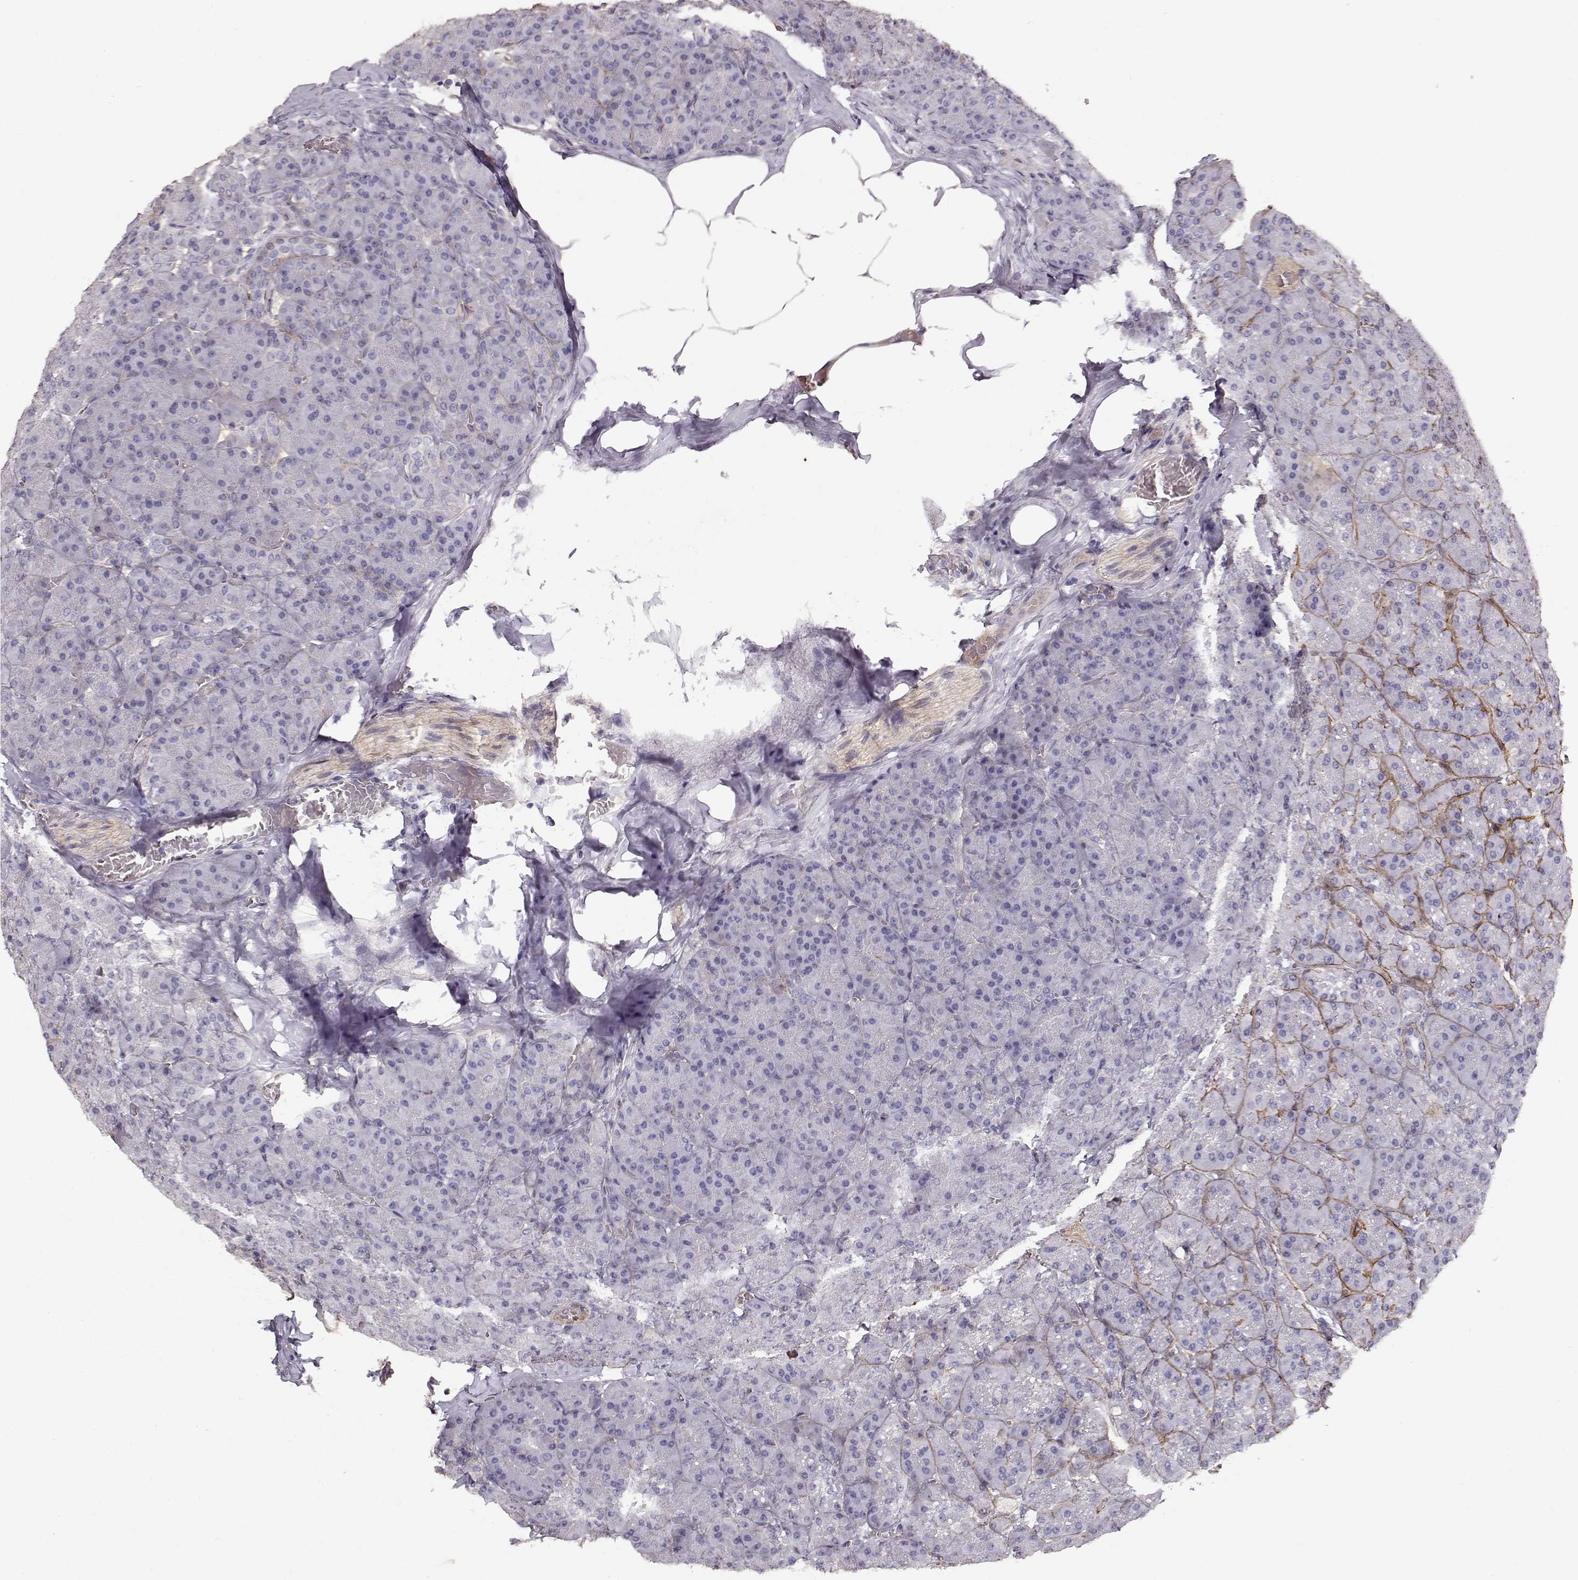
{"staining": {"intensity": "negative", "quantity": "none", "location": "none"}, "tissue": "pancreas", "cell_type": "Exocrine glandular cells", "image_type": "normal", "snomed": [{"axis": "morphology", "description": "Normal tissue, NOS"}, {"axis": "topography", "description": "Pancreas"}], "caption": "A high-resolution image shows immunohistochemistry (IHC) staining of unremarkable pancreas, which demonstrates no significant expression in exocrine glandular cells. (DAB (3,3'-diaminobenzidine) IHC visualized using brightfield microscopy, high magnification).", "gene": "LAMC1", "patient": {"sex": "male", "age": 57}}